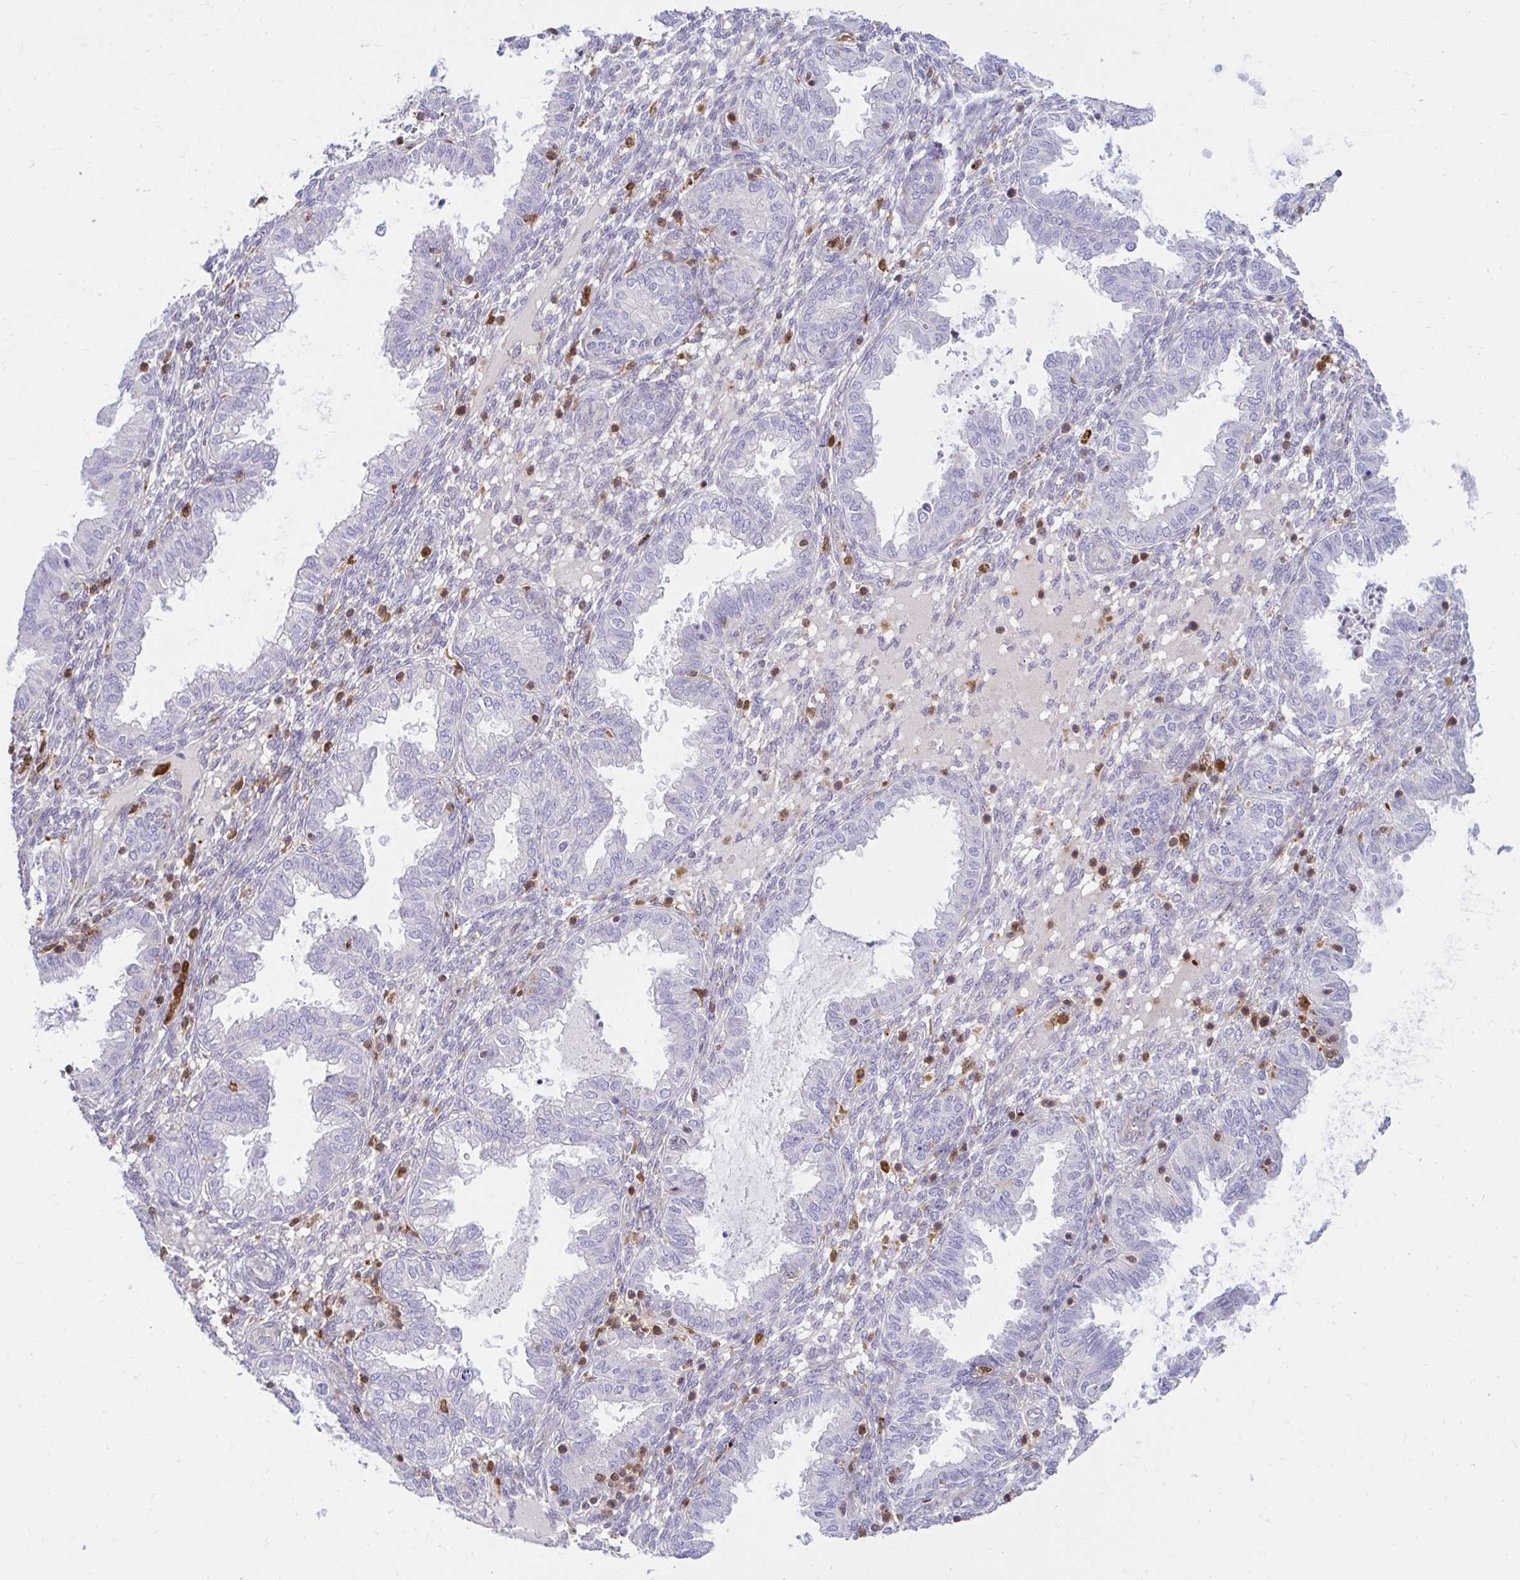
{"staining": {"intensity": "negative", "quantity": "none", "location": "none"}, "tissue": "endometrium", "cell_type": "Cells in endometrial stroma", "image_type": "normal", "snomed": [{"axis": "morphology", "description": "Normal tissue, NOS"}, {"axis": "topography", "description": "Endometrium"}], "caption": "Immunohistochemistry image of unremarkable endometrium: human endometrium stained with DAB (3,3'-diaminobenzidine) demonstrates no significant protein expression in cells in endometrial stroma.", "gene": "PYCARD", "patient": {"sex": "female", "age": 33}}